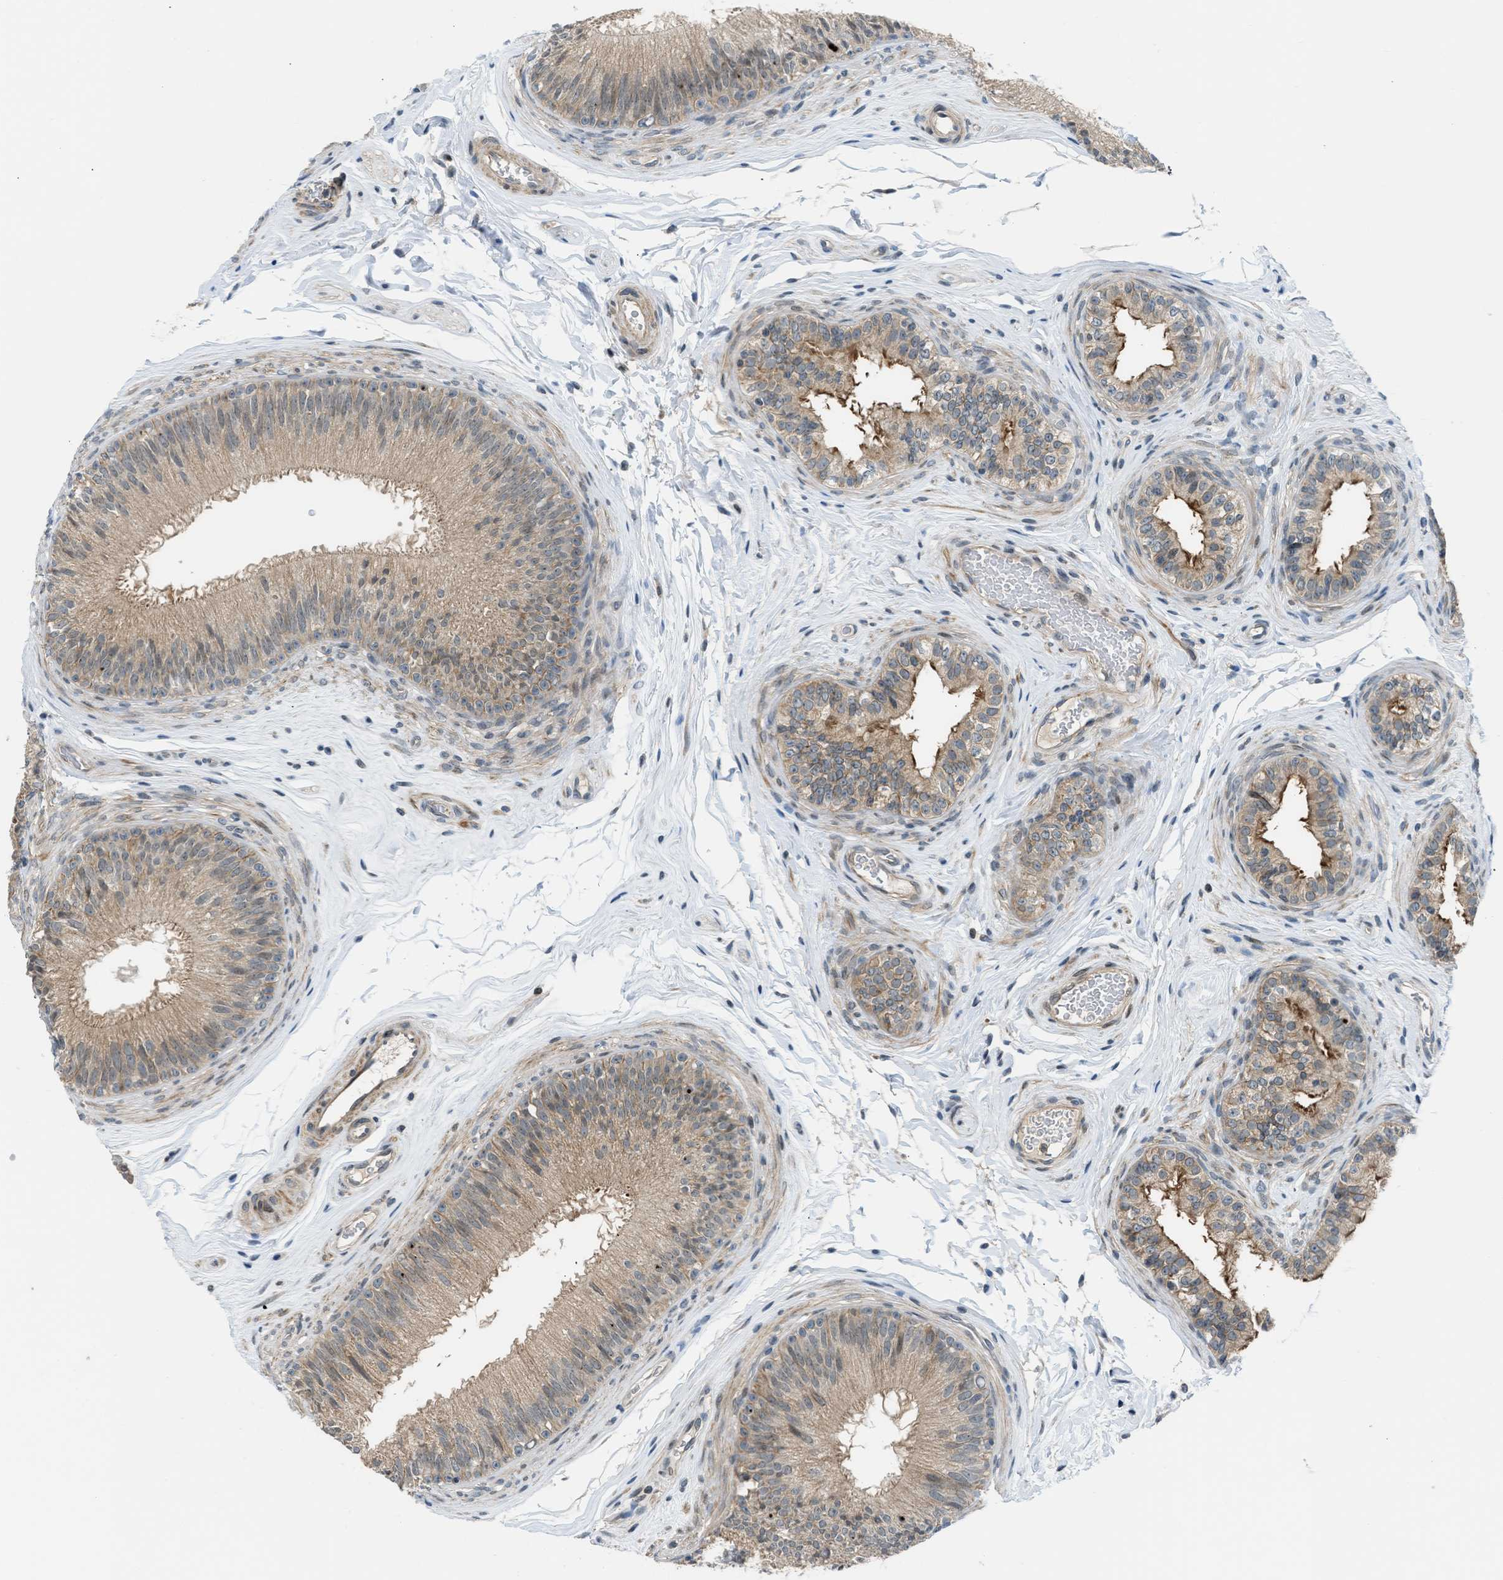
{"staining": {"intensity": "moderate", "quantity": ">75%", "location": "cytoplasmic/membranous"}, "tissue": "epididymis", "cell_type": "Glandular cells", "image_type": "normal", "snomed": [{"axis": "morphology", "description": "Normal tissue, NOS"}, {"axis": "topography", "description": "Testis"}, {"axis": "topography", "description": "Epididymis"}], "caption": "Epididymis was stained to show a protein in brown. There is medium levels of moderate cytoplasmic/membranous positivity in approximately >75% of glandular cells. The staining was performed using DAB (3,3'-diaminobenzidine) to visualize the protein expression in brown, while the nuclei were stained in blue with hematoxylin (Magnification: 20x).", "gene": "TTBK2", "patient": {"sex": "male", "age": 36}}